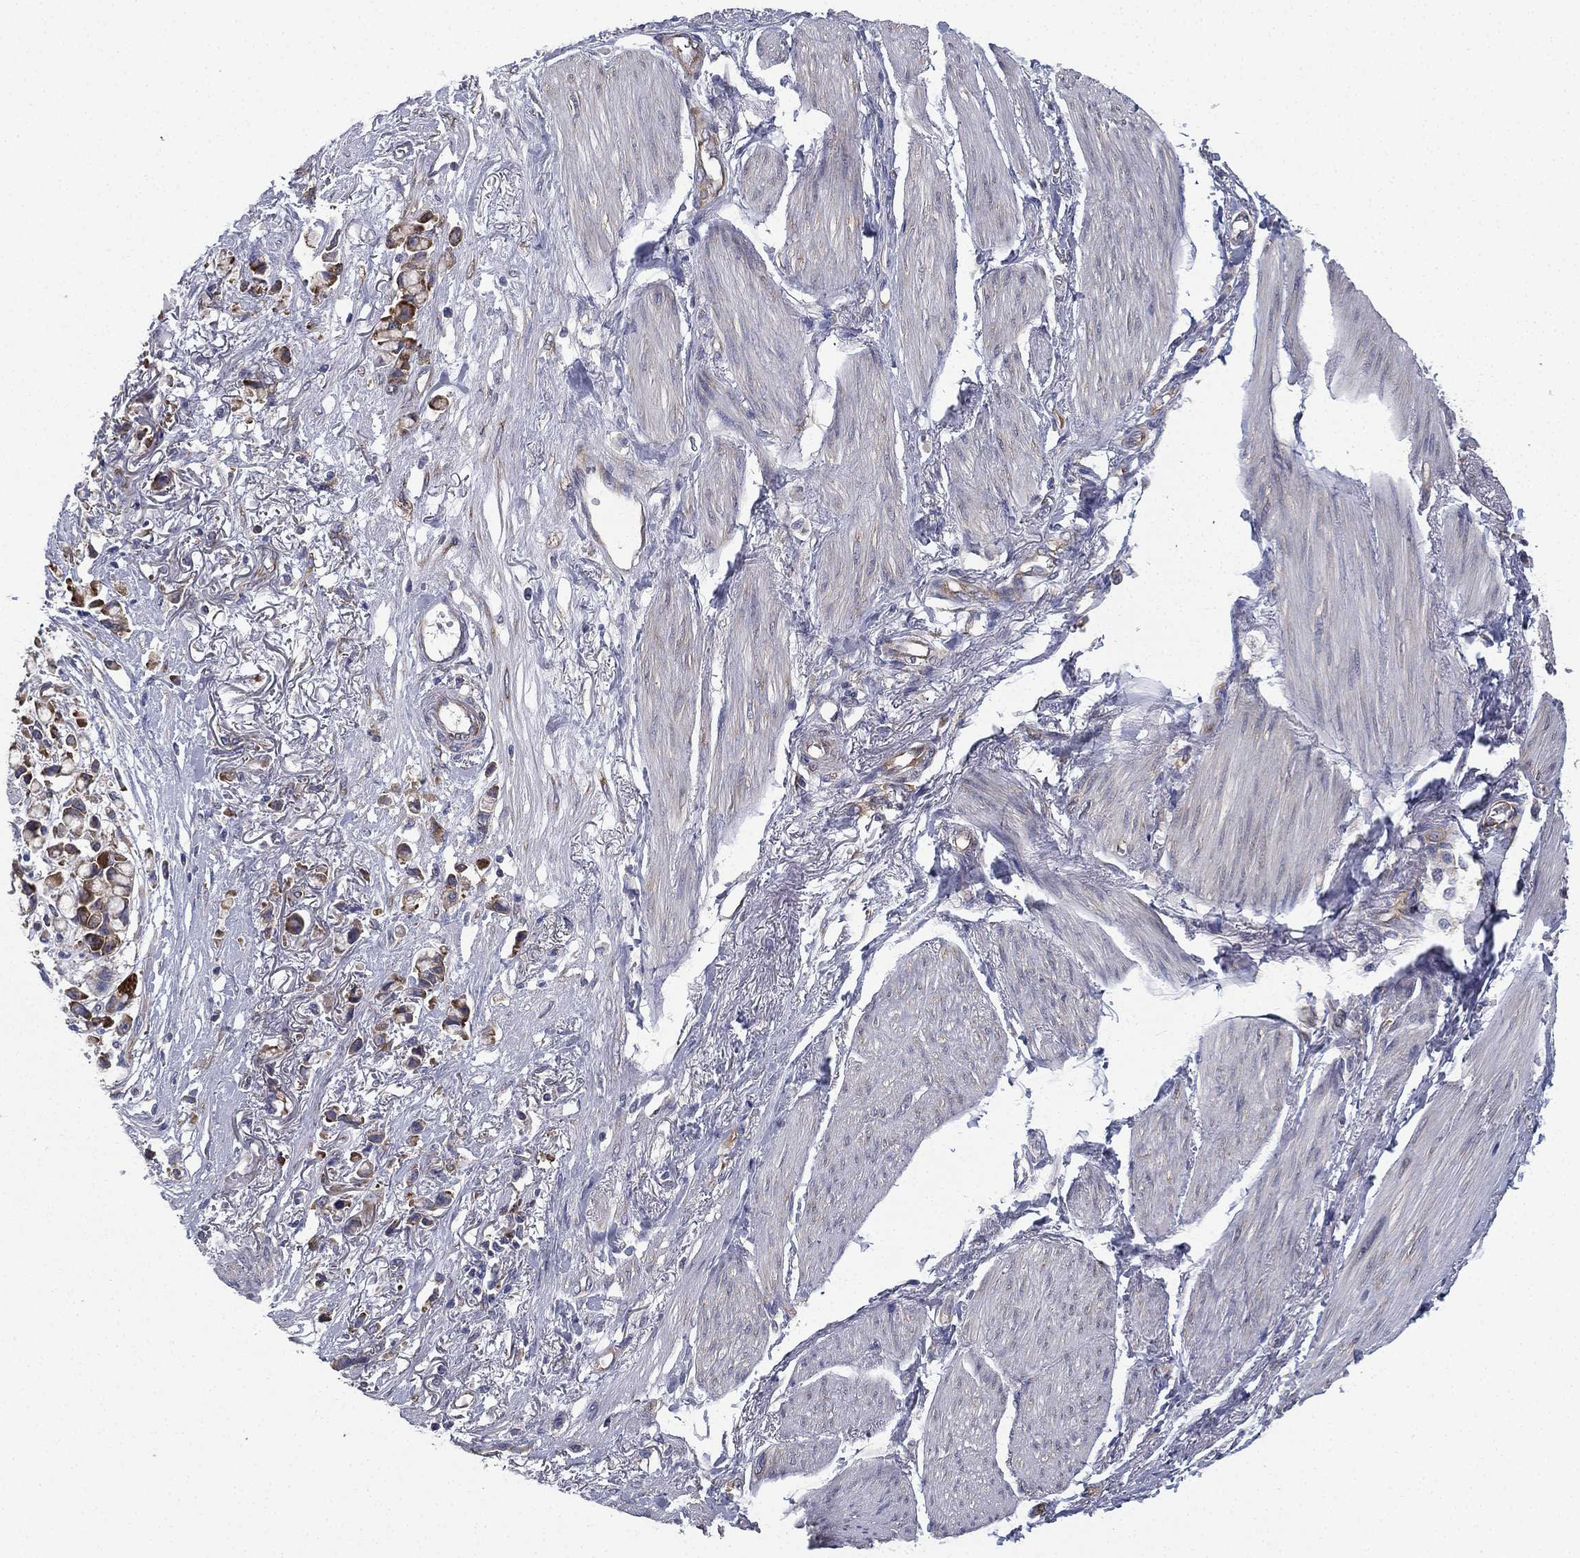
{"staining": {"intensity": "moderate", "quantity": "25%-75%", "location": "cytoplasmic/membranous"}, "tissue": "stomach cancer", "cell_type": "Tumor cells", "image_type": "cancer", "snomed": [{"axis": "morphology", "description": "Adenocarcinoma, NOS"}, {"axis": "topography", "description": "Stomach"}], "caption": "Stomach cancer (adenocarcinoma) was stained to show a protein in brown. There is medium levels of moderate cytoplasmic/membranous positivity in about 25%-75% of tumor cells.", "gene": "FARSA", "patient": {"sex": "female", "age": 81}}